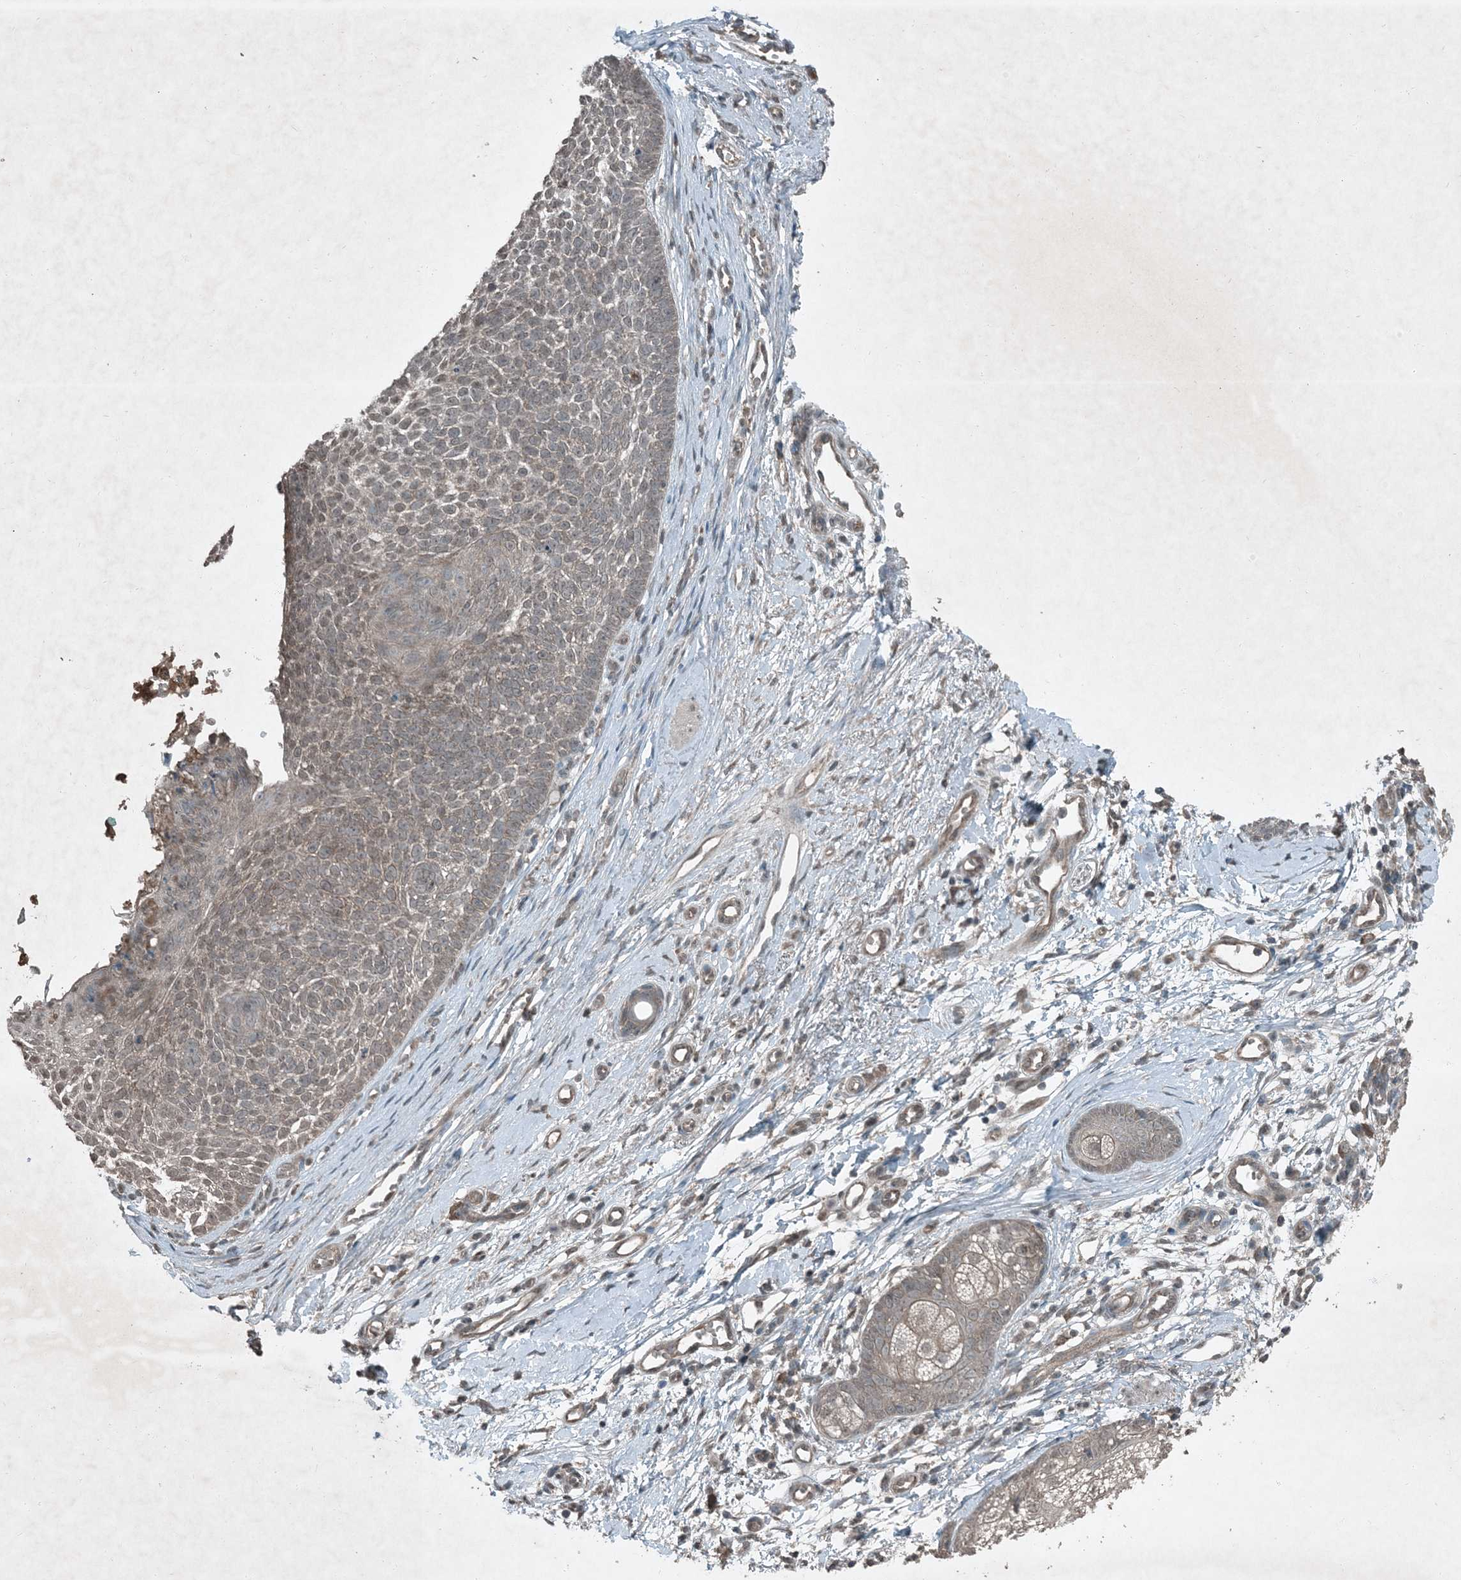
{"staining": {"intensity": "negative", "quantity": "none", "location": "none"}, "tissue": "skin cancer", "cell_type": "Tumor cells", "image_type": "cancer", "snomed": [{"axis": "morphology", "description": "Basal cell carcinoma"}, {"axis": "topography", "description": "Skin"}], "caption": "Tumor cells are negative for protein expression in human basal cell carcinoma (skin).", "gene": "MDN1", "patient": {"sex": "female", "age": 81}}